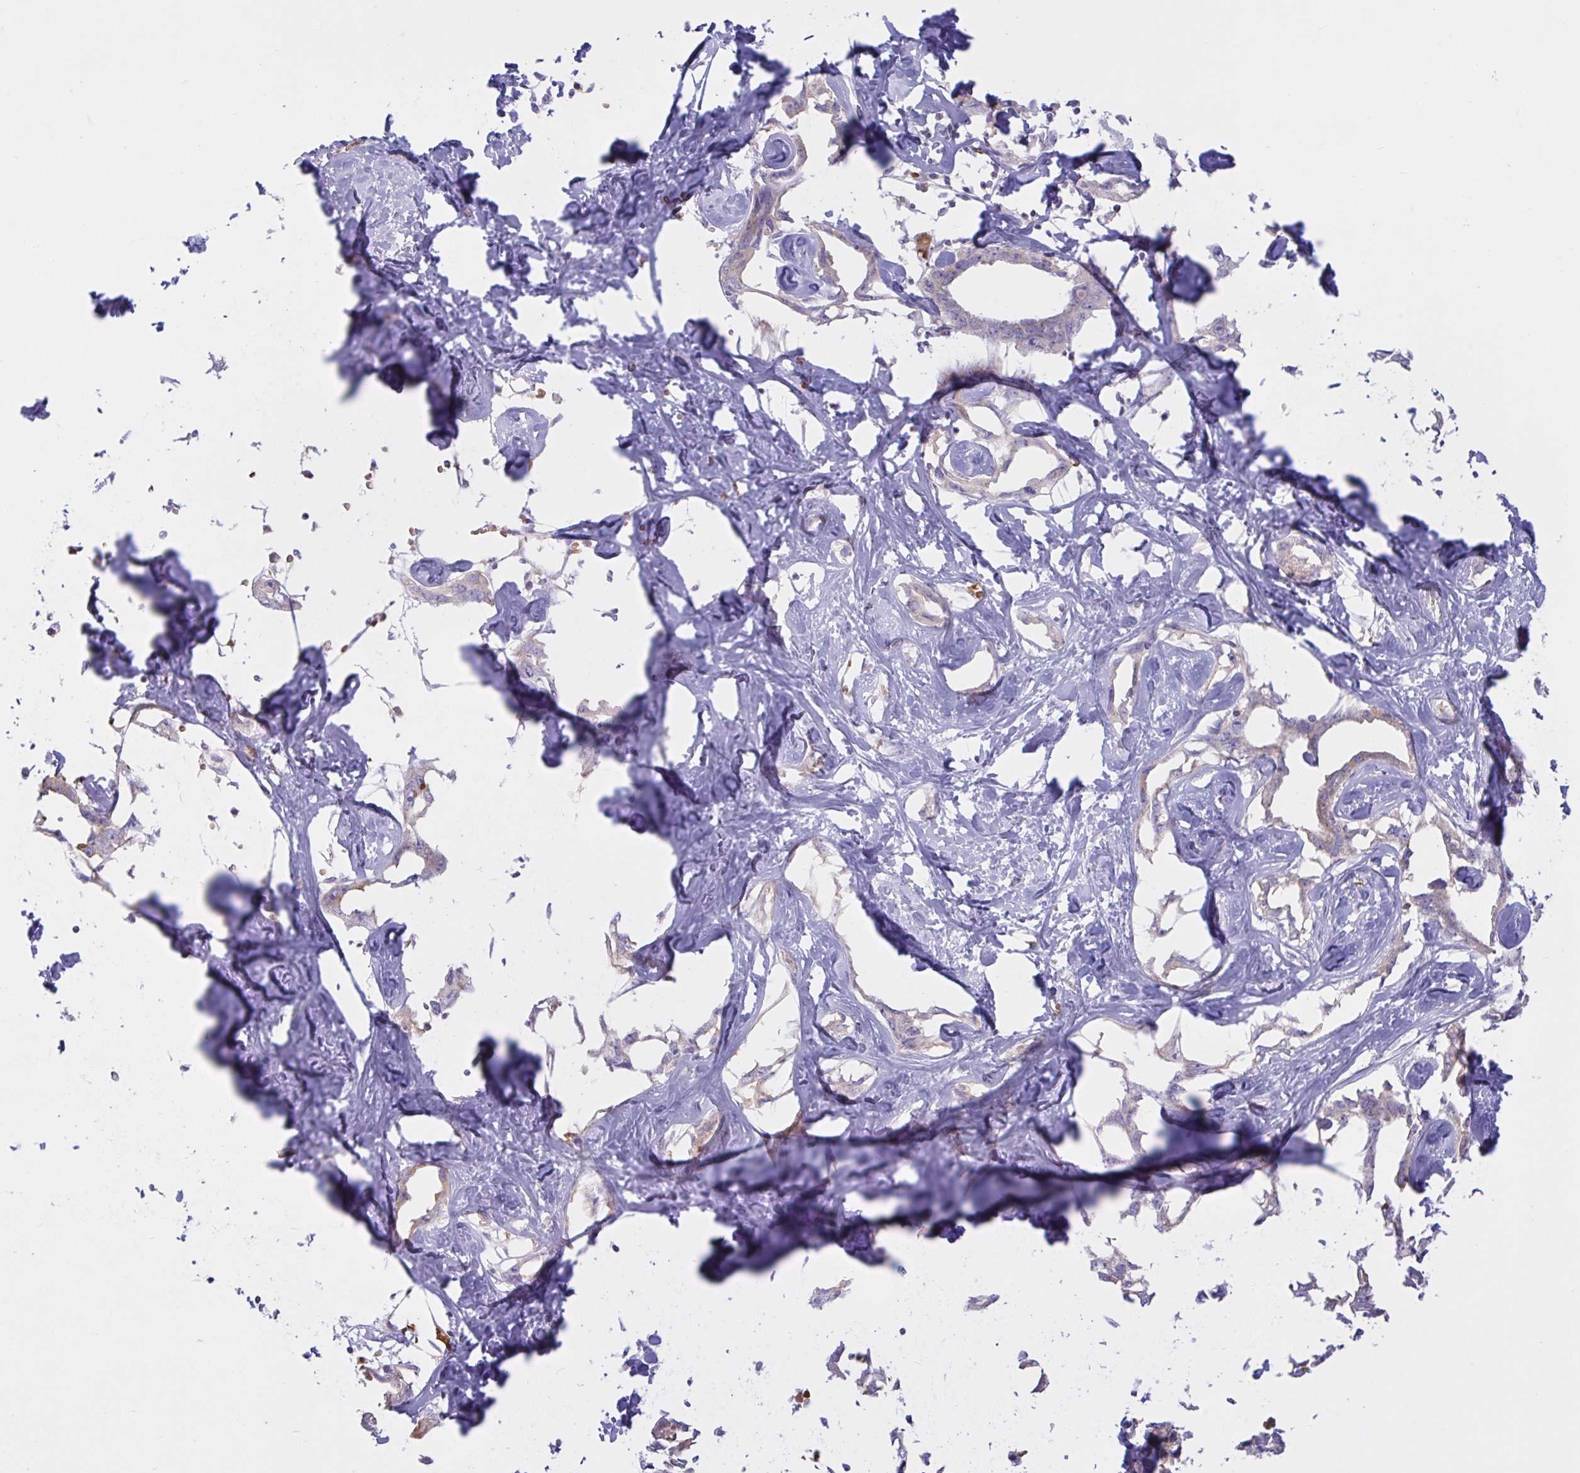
{"staining": {"intensity": "negative", "quantity": "none", "location": "none"}, "tissue": "liver cancer", "cell_type": "Tumor cells", "image_type": "cancer", "snomed": [{"axis": "morphology", "description": "Cholangiocarcinoma"}, {"axis": "topography", "description": "Liver"}], "caption": "An immunohistochemistry photomicrograph of liver cancer is shown. There is no staining in tumor cells of liver cancer.", "gene": "VWC2", "patient": {"sex": "male", "age": 59}}